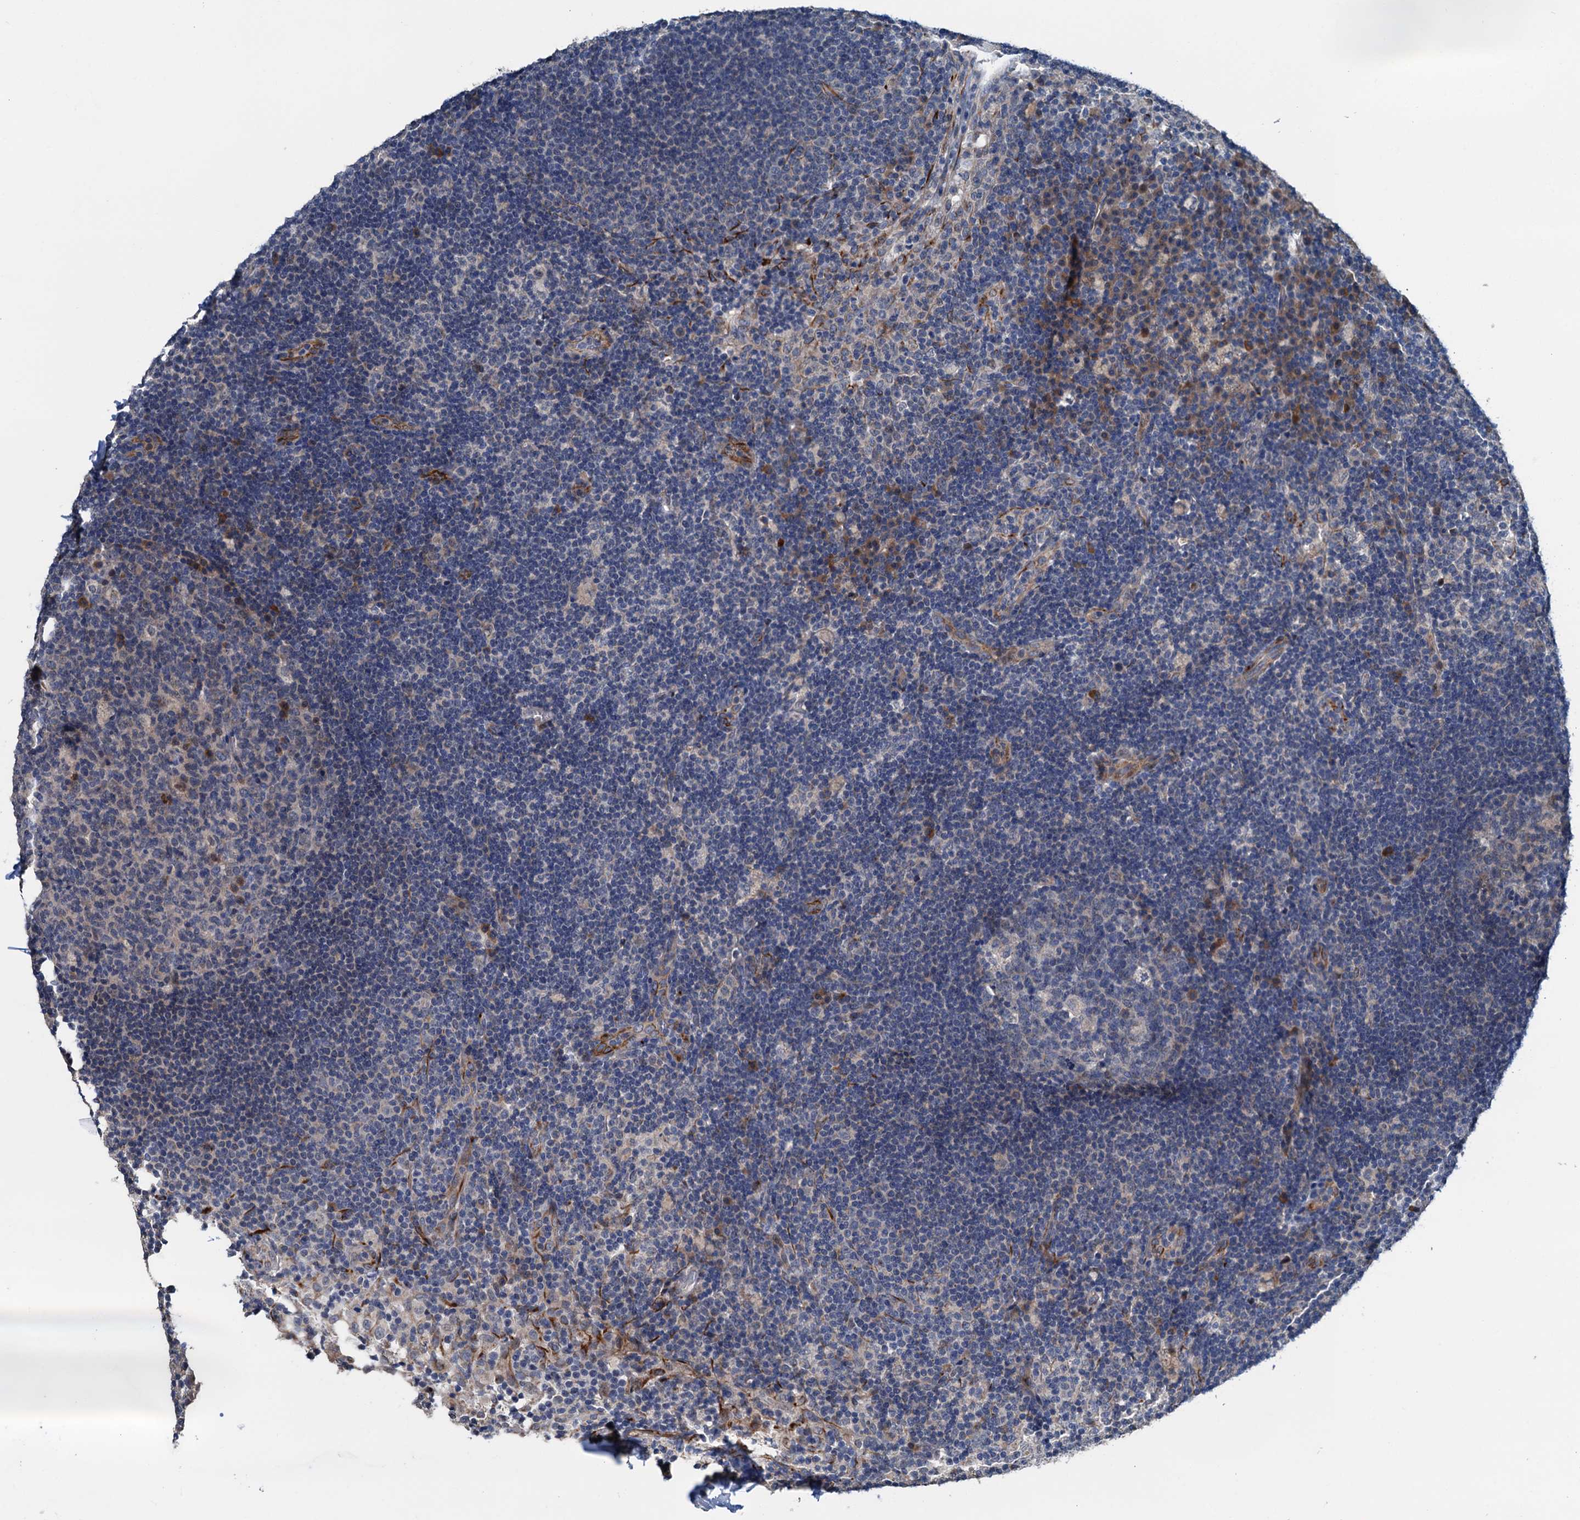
{"staining": {"intensity": "moderate", "quantity": "<25%", "location": "cytoplasmic/membranous"}, "tissue": "lymph node", "cell_type": "Germinal center cells", "image_type": "normal", "snomed": [{"axis": "morphology", "description": "Normal tissue, NOS"}, {"axis": "topography", "description": "Lymph node"}], "caption": "Immunohistochemistry of normal human lymph node exhibits low levels of moderate cytoplasmic/membranous positivity in approximately <25% of germinal center cells.", "gene": "ELAC1", "patient": {"sex": "female", "age": 70}}